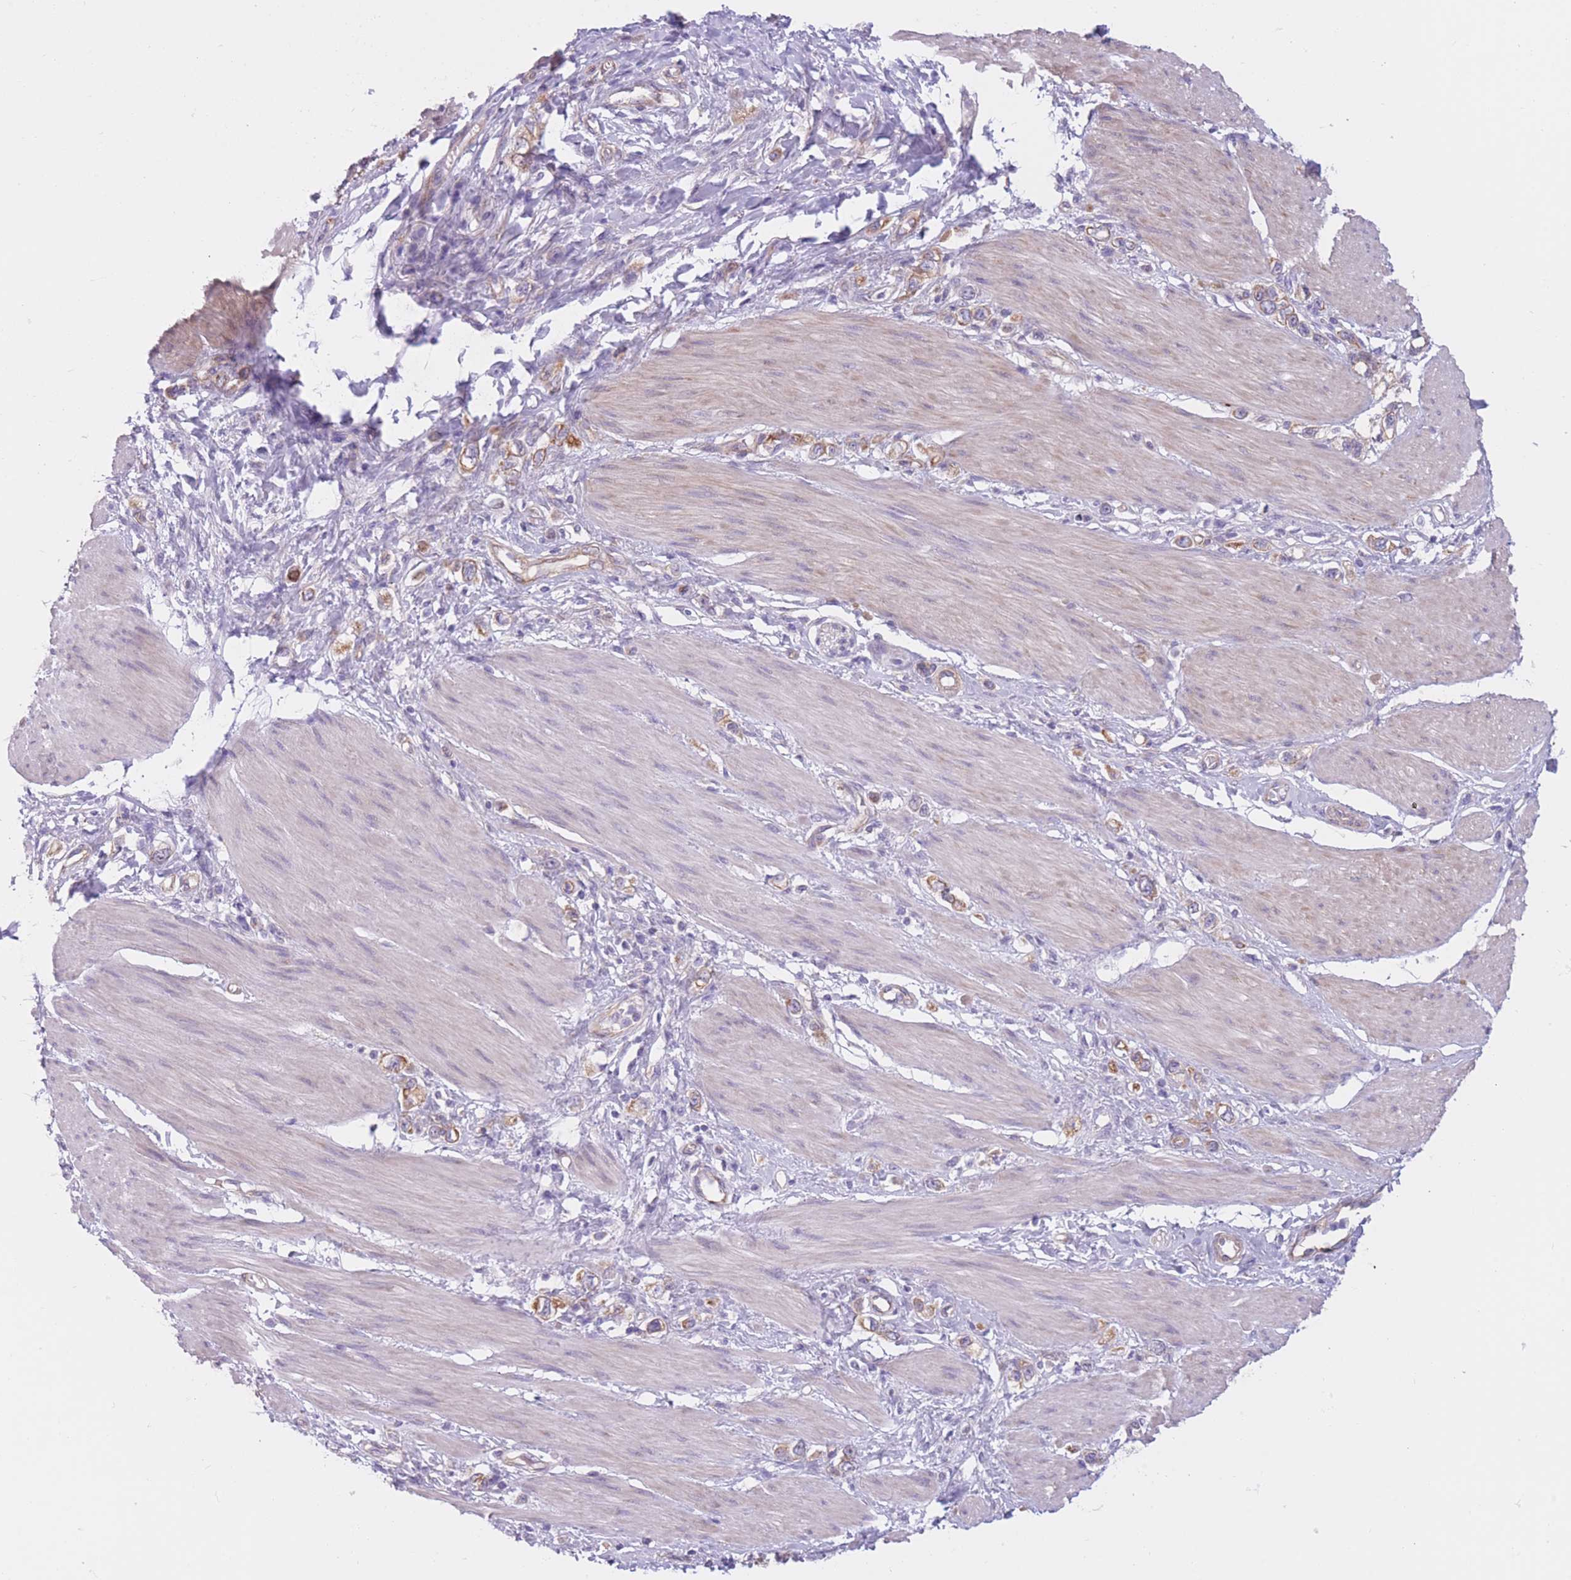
{"staining": {"intensity": "moderate", "quantity": "25%-75%", "location": "cytoplasmic/membranous"}, "tissue": "stomach cancer", "cell_type": "Tumor cells", "image_type": "cancer", "snomed": [{"axis": "morphology", "description": "Adenocarcinoma, NOS"}, {"axis": "topography", "description": "Stomach"}], "caption": "Immunohistochemical staining of stomach adenocarcinoma demonstrates moderate cytoplasmic/membranous protein staining in approximately 25%-75% of tumor cells.", "gene": "SERPINB3", "patient": {"sex": "female", "age": 65}}